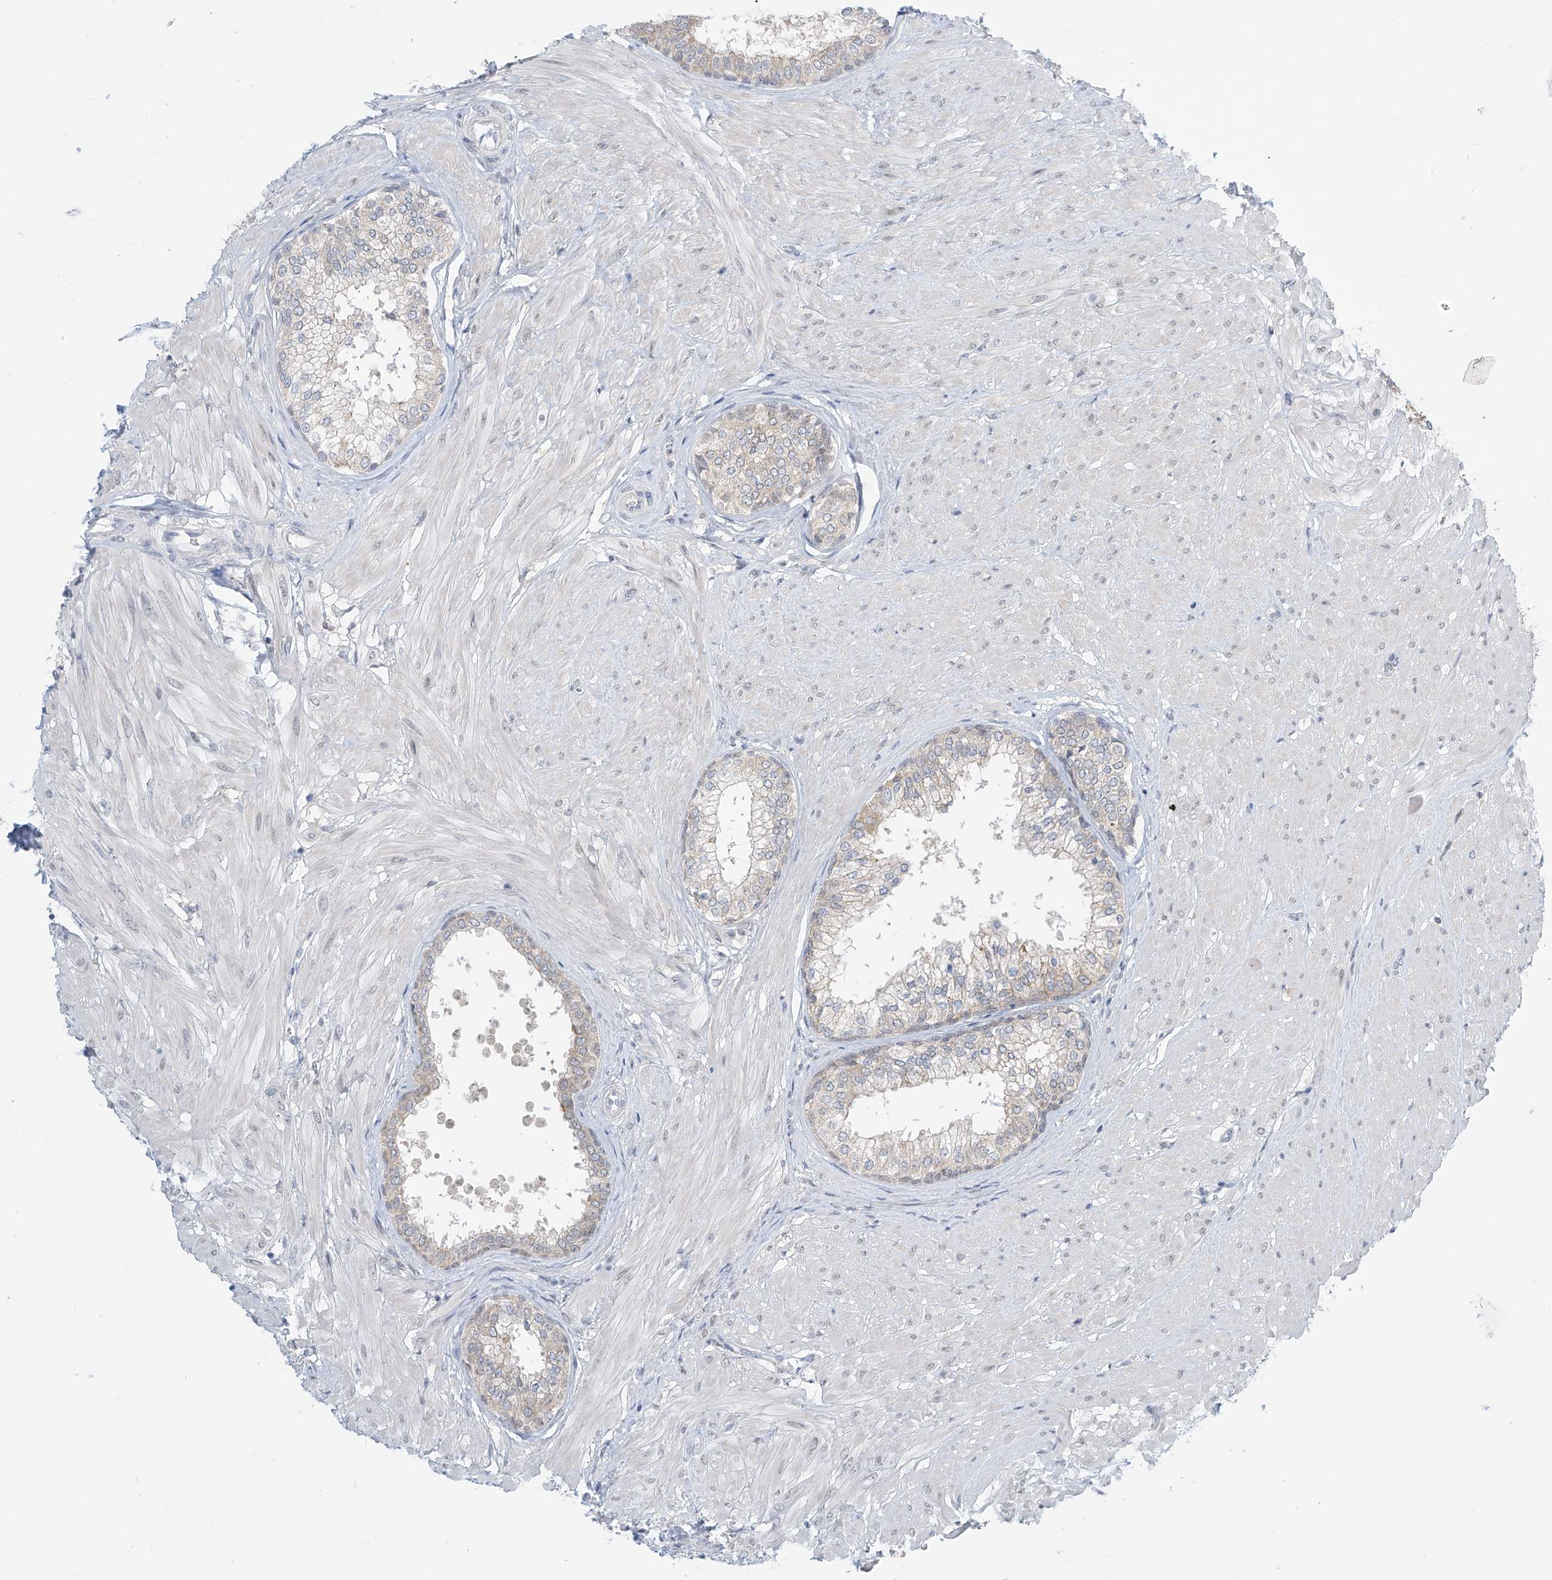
{"staining": {"intensity": "weak", "quantity": "25%-75%", "location": "cytoplasmic/membranous"}, "tissue": "prostate", "cell_type": "Glandular cells", "image_type": "normal", "snomed": [{"axis": "morphology", "description": "Normal tissue, NOS"}, {"axis": "topography", "description": "Prostate"}], "caption": "A high-resolution image shows IHC staining of benign prostate, which displays weak cytoplasmic/membranous expression in approximately 25%-75% of glandular cells.", "gene": "APLF", "patient": {"sex": "male", "age": 48}}